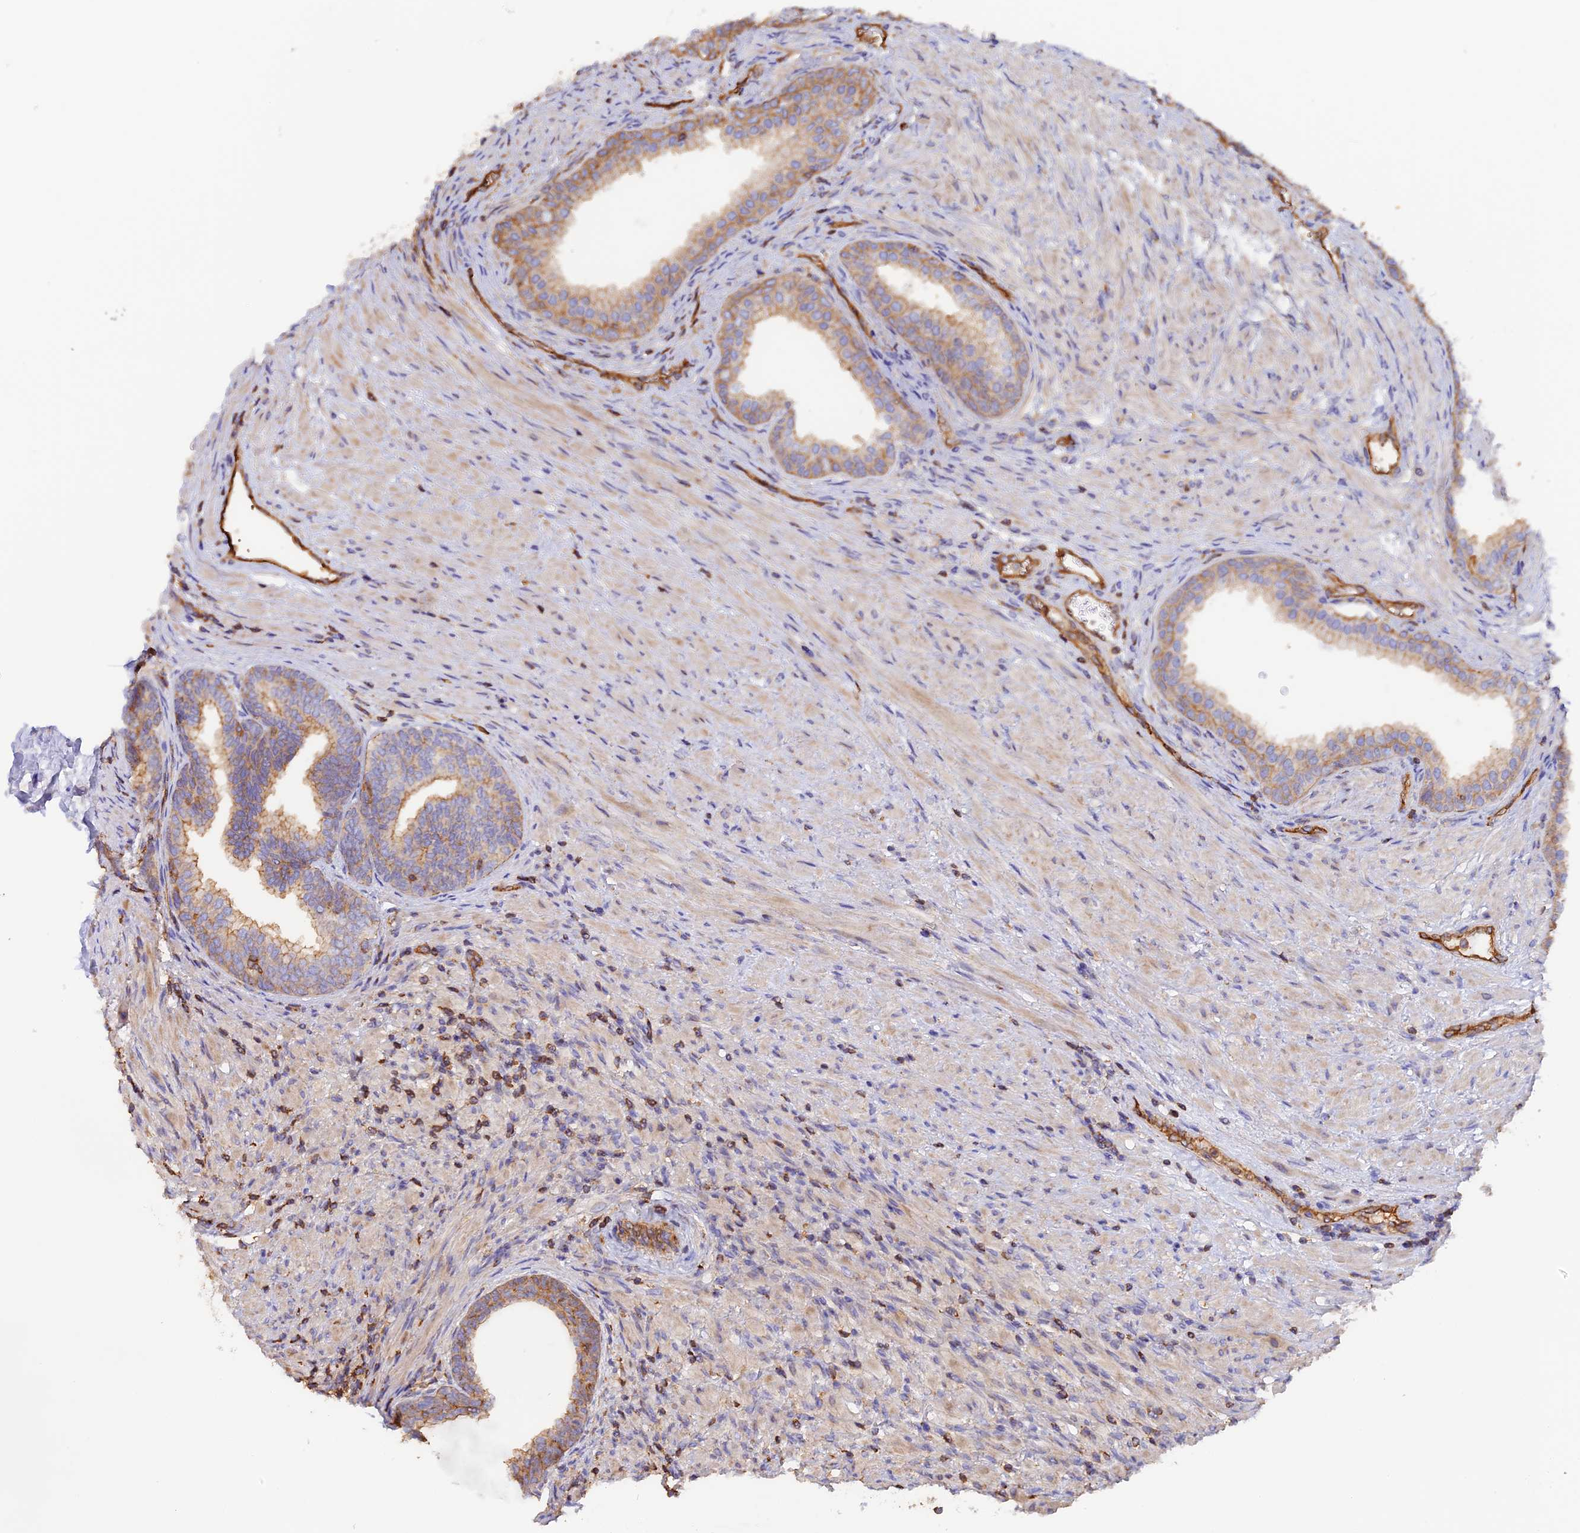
{"staining": {"intensity": "weak", "quantity": ">75%", "location": "cytoplasmic/membranous"}, "tissue": "prostate", "cell_type": "Glandular cells", "image_type": "normal", "snomed": [{"axis": "morphology", "description": "Normal tissue, NOS"}, {"axis": "topography", "description": "Prostate"}], "caption": "Glandular cells demonstrate weak cytoplasmic/membranous positivity in about >75% of cells in normal prostate. Nuclei are stained in blue.", "gene": "VPS18", "patient": {"sex": "male", "age": 76}}